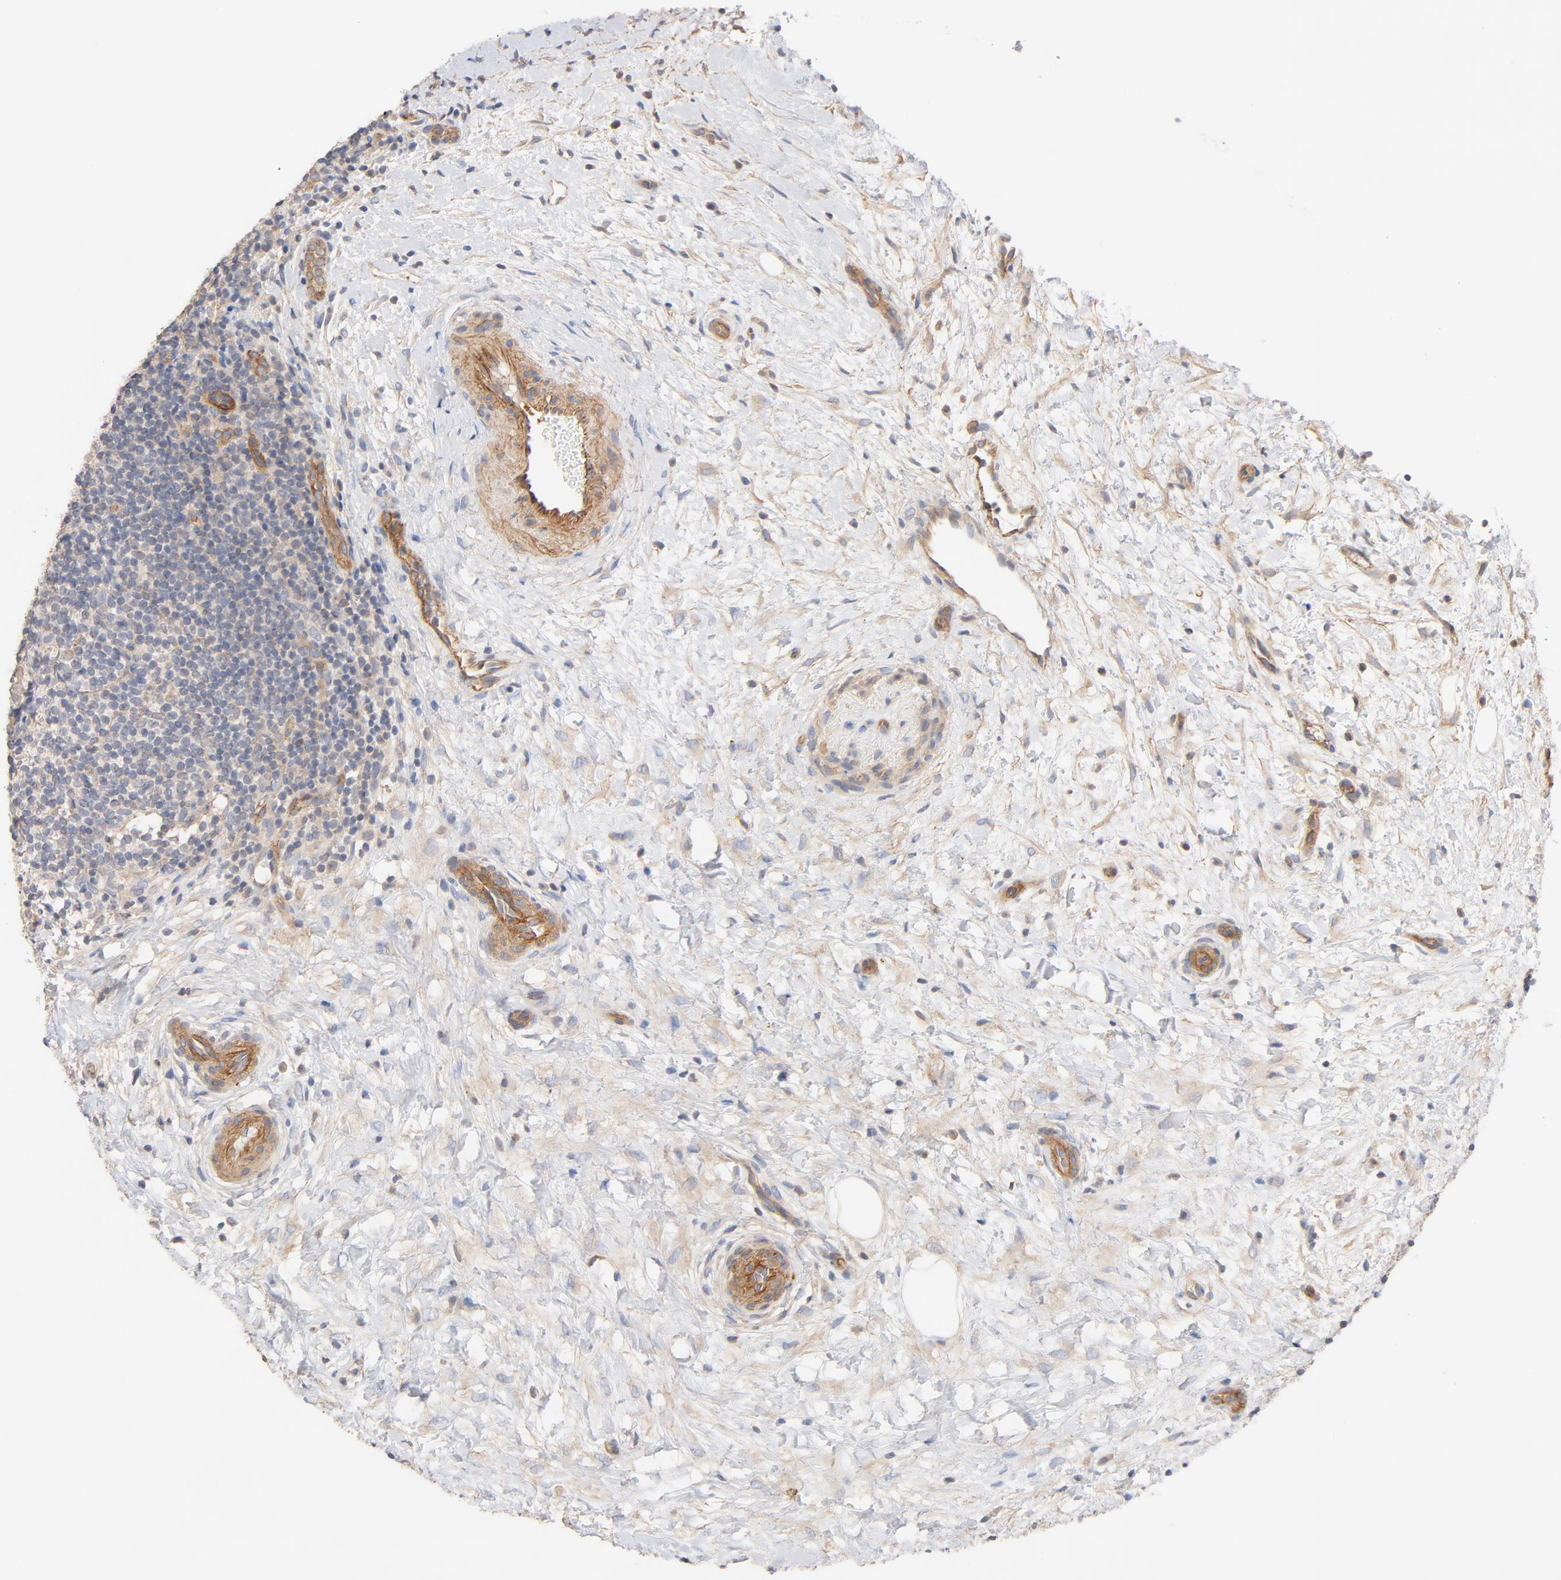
{"staining": {"intensity": "weak", "quantity": "<25%", "location": "cytoplasmic/membranous"}, "tissue": "lymphoma", "cell_type": "Tumor cells", "image_type": "cancer", "snomed": [{"axis": "morphology", "description": "Malignant lymphoma, non-Hodgkin's type, Low grade"}, {"axis": "topography", "description": "Lymph node"}], "caption": "The immunohistochemistry (IHC) histopathology image has no significant expression in tumor cells of lymphoma tissue.", "gene": "STRN3", "patient": {"sex": "female", "age": 76}}